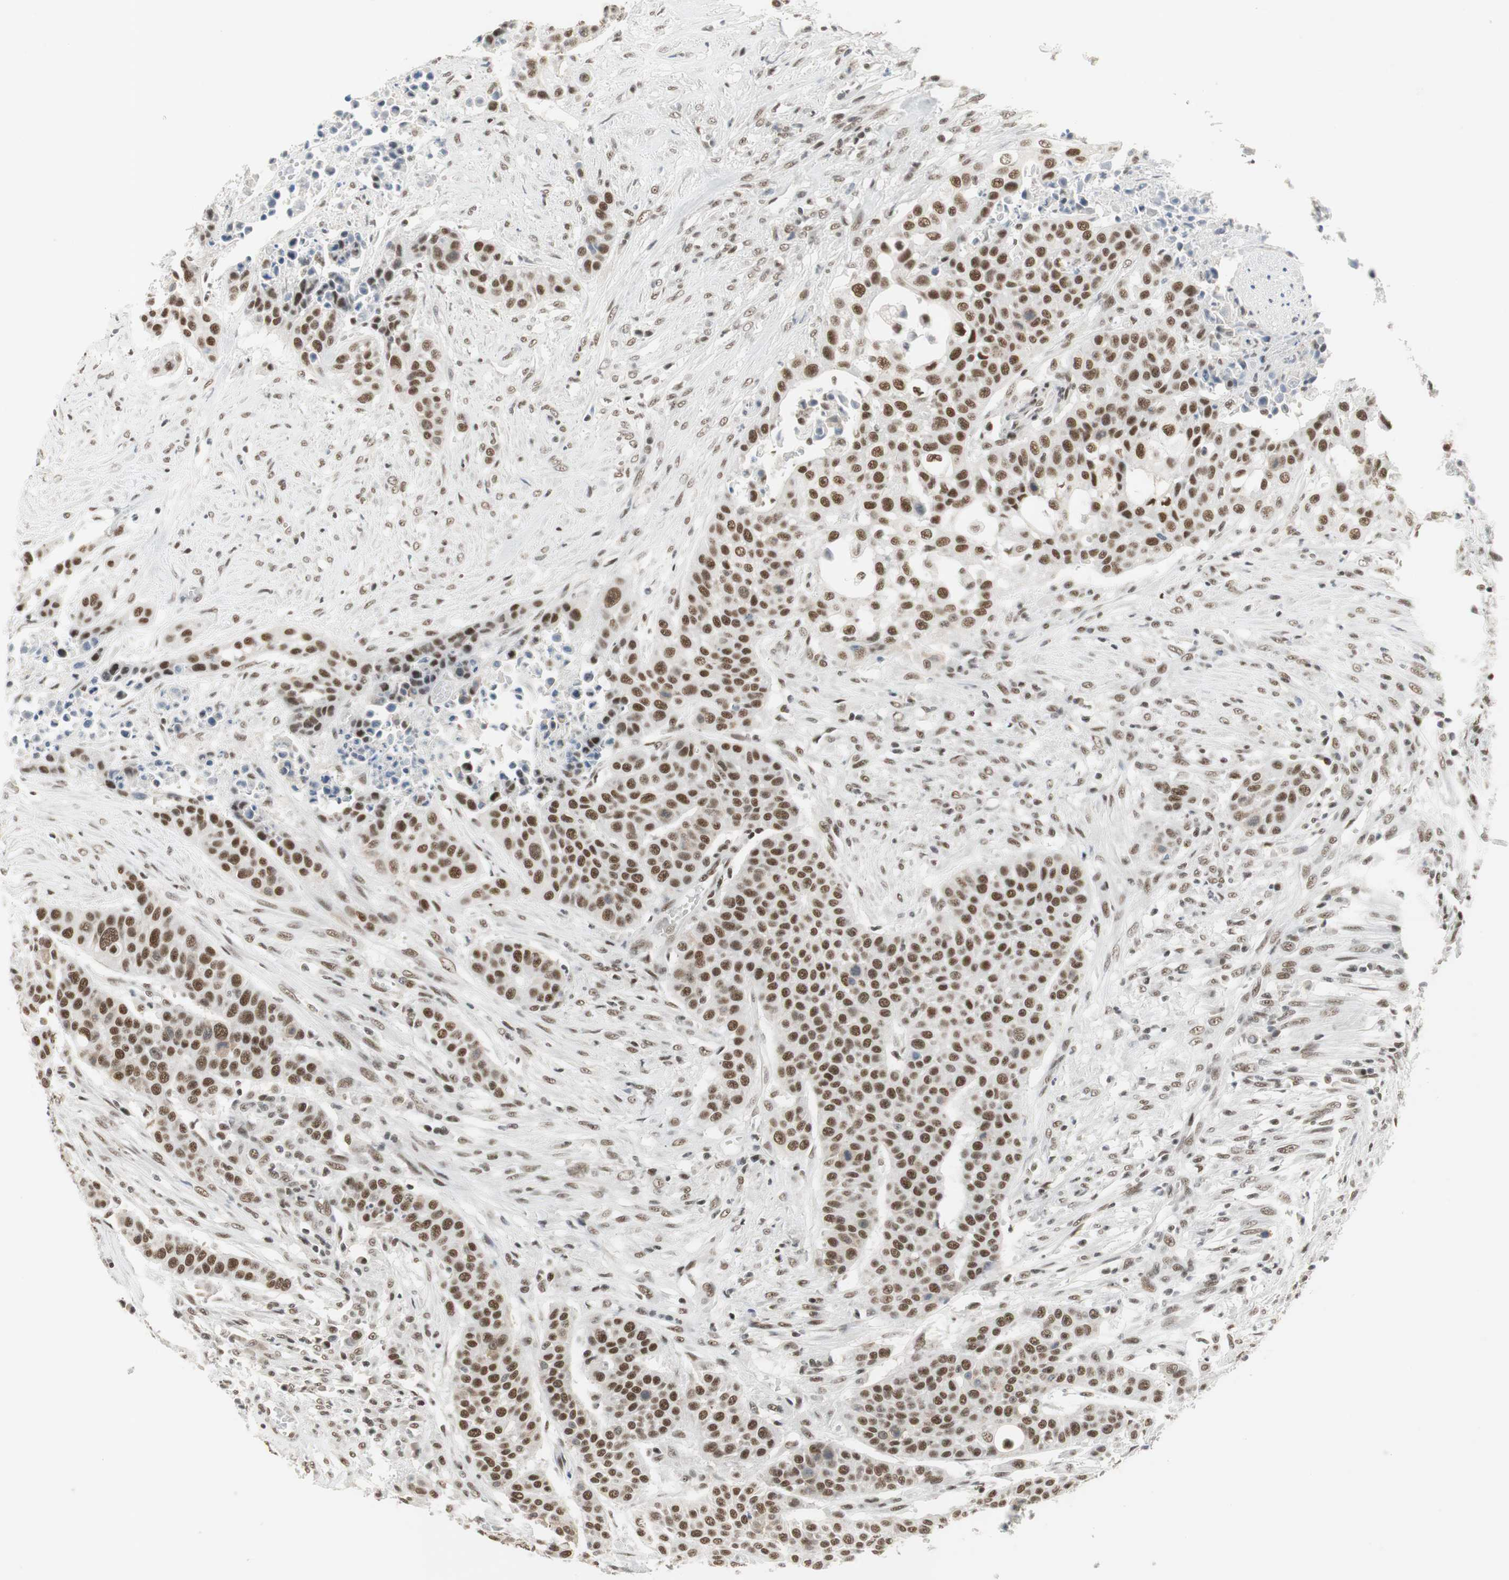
{"staining": {"intensity": "strong", "quantity": ">75%", "location": "nuclear"}, "tissue": "urothelial cancer", "cell_type": "Tumor cells", "image_type": "cancer", "snomed": [{"axis": "morphology", "description": "Urothelial carcinoma, High grade"}, {"axis": "topography", "description": "Urinary bladder"}], "caption": "Immunohistochemical staining of human urothelial carcinoma (high-grade) exhibits high levels of strong nuclear protein positivity in approximately >75% of tumor cells.", "gene": "RTF1", "patient": {"sex": "male", "age": 74}}